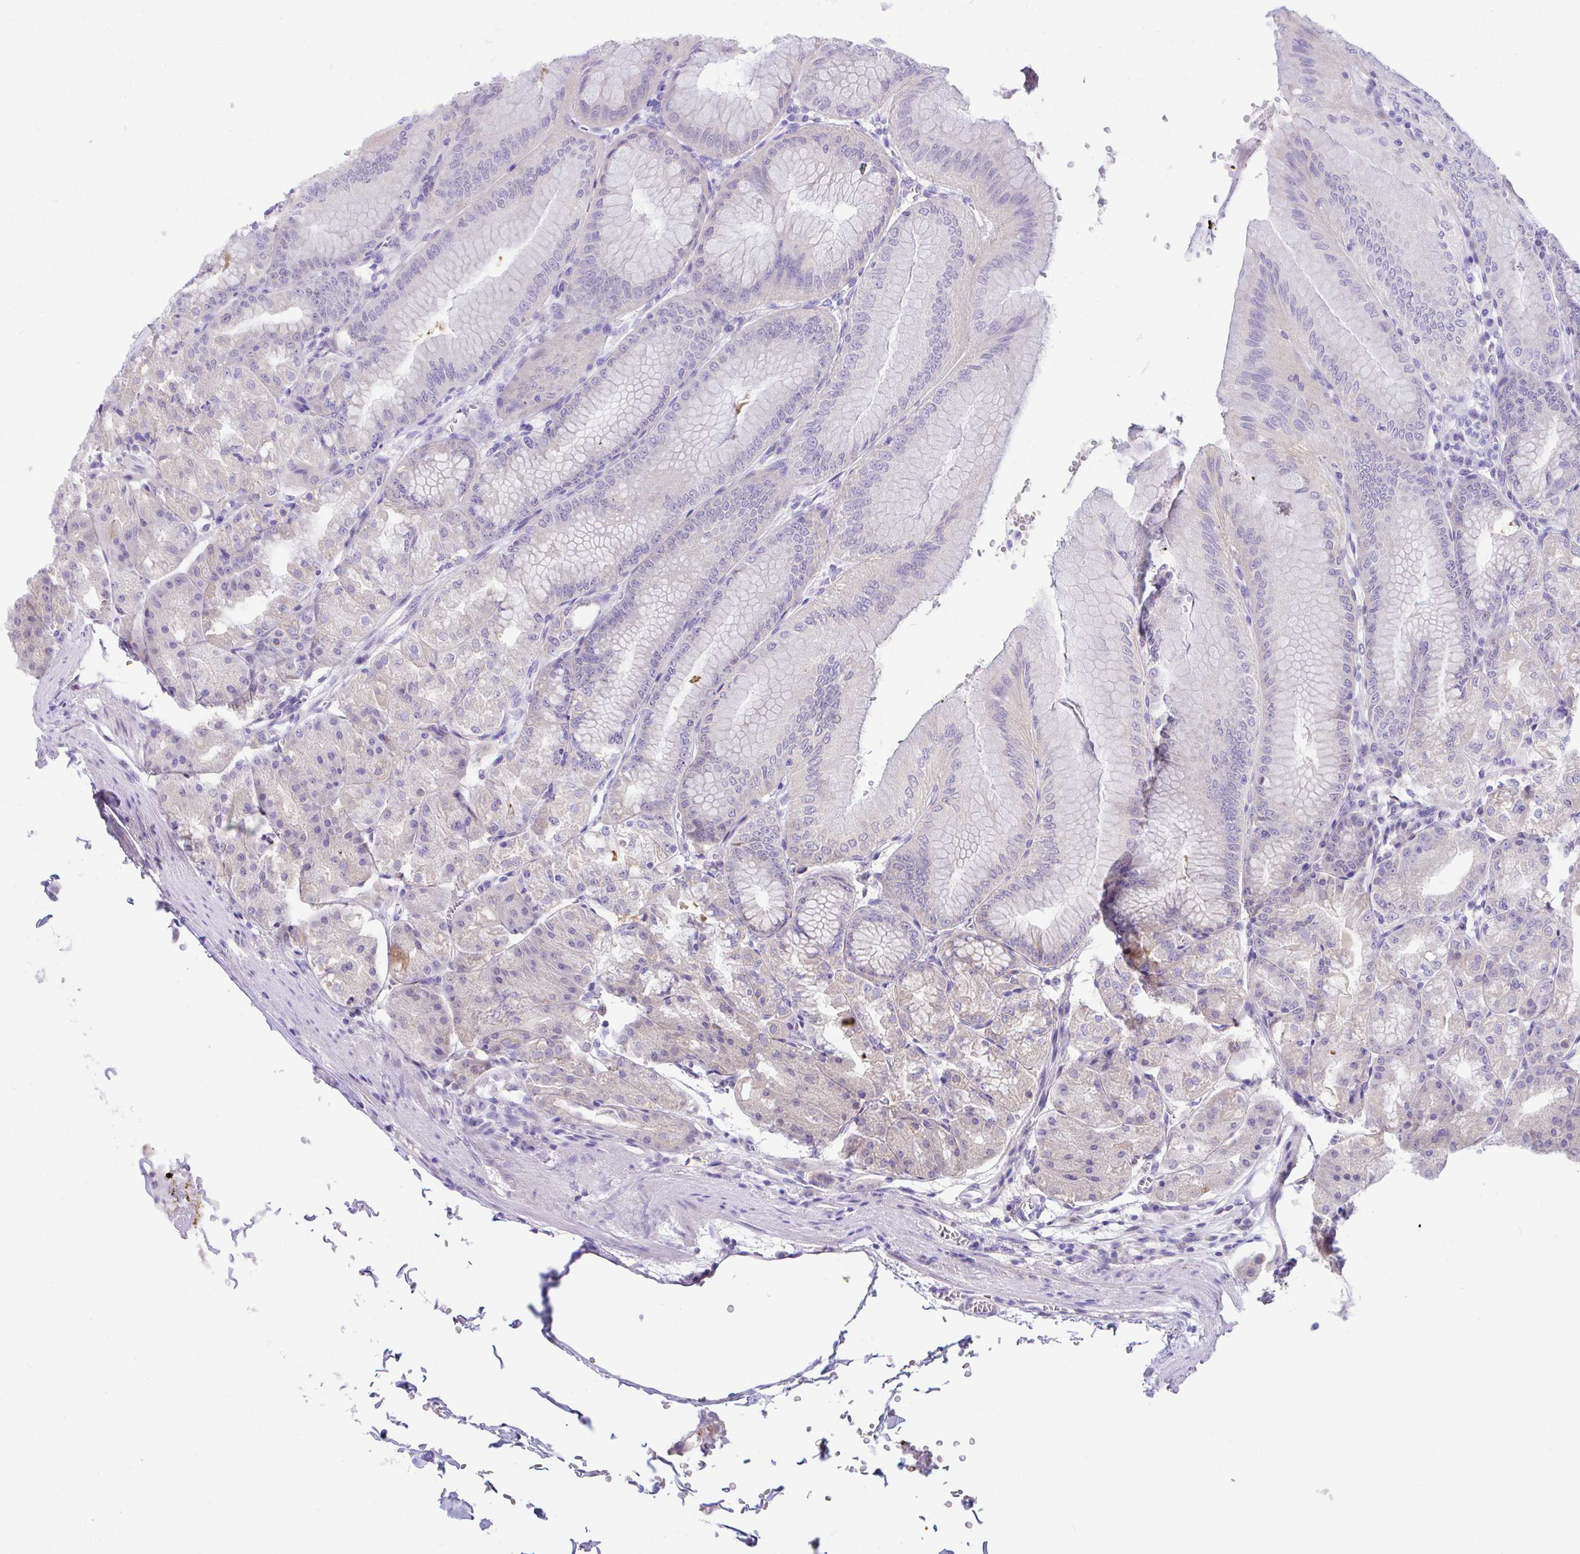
{"staining": {"intensity": "negative", "quantity": "none", "location": "none"}, "tissue": "stomach", "cell_type": "Glandular cells", "image_type": "normal", "snomed": [{"axis": "morphology", "description": "Normal tissue, NOS"}, {"axis": "topography", "description": "Stomach, lower"}], "caption": "Glandular cells show no significant expression in unremarkable stomach. (DAB immunohistochemistry with hematoxylin counter stain).", "gene": "HACD4", "patient": {"sex": "male", "age": 71}}